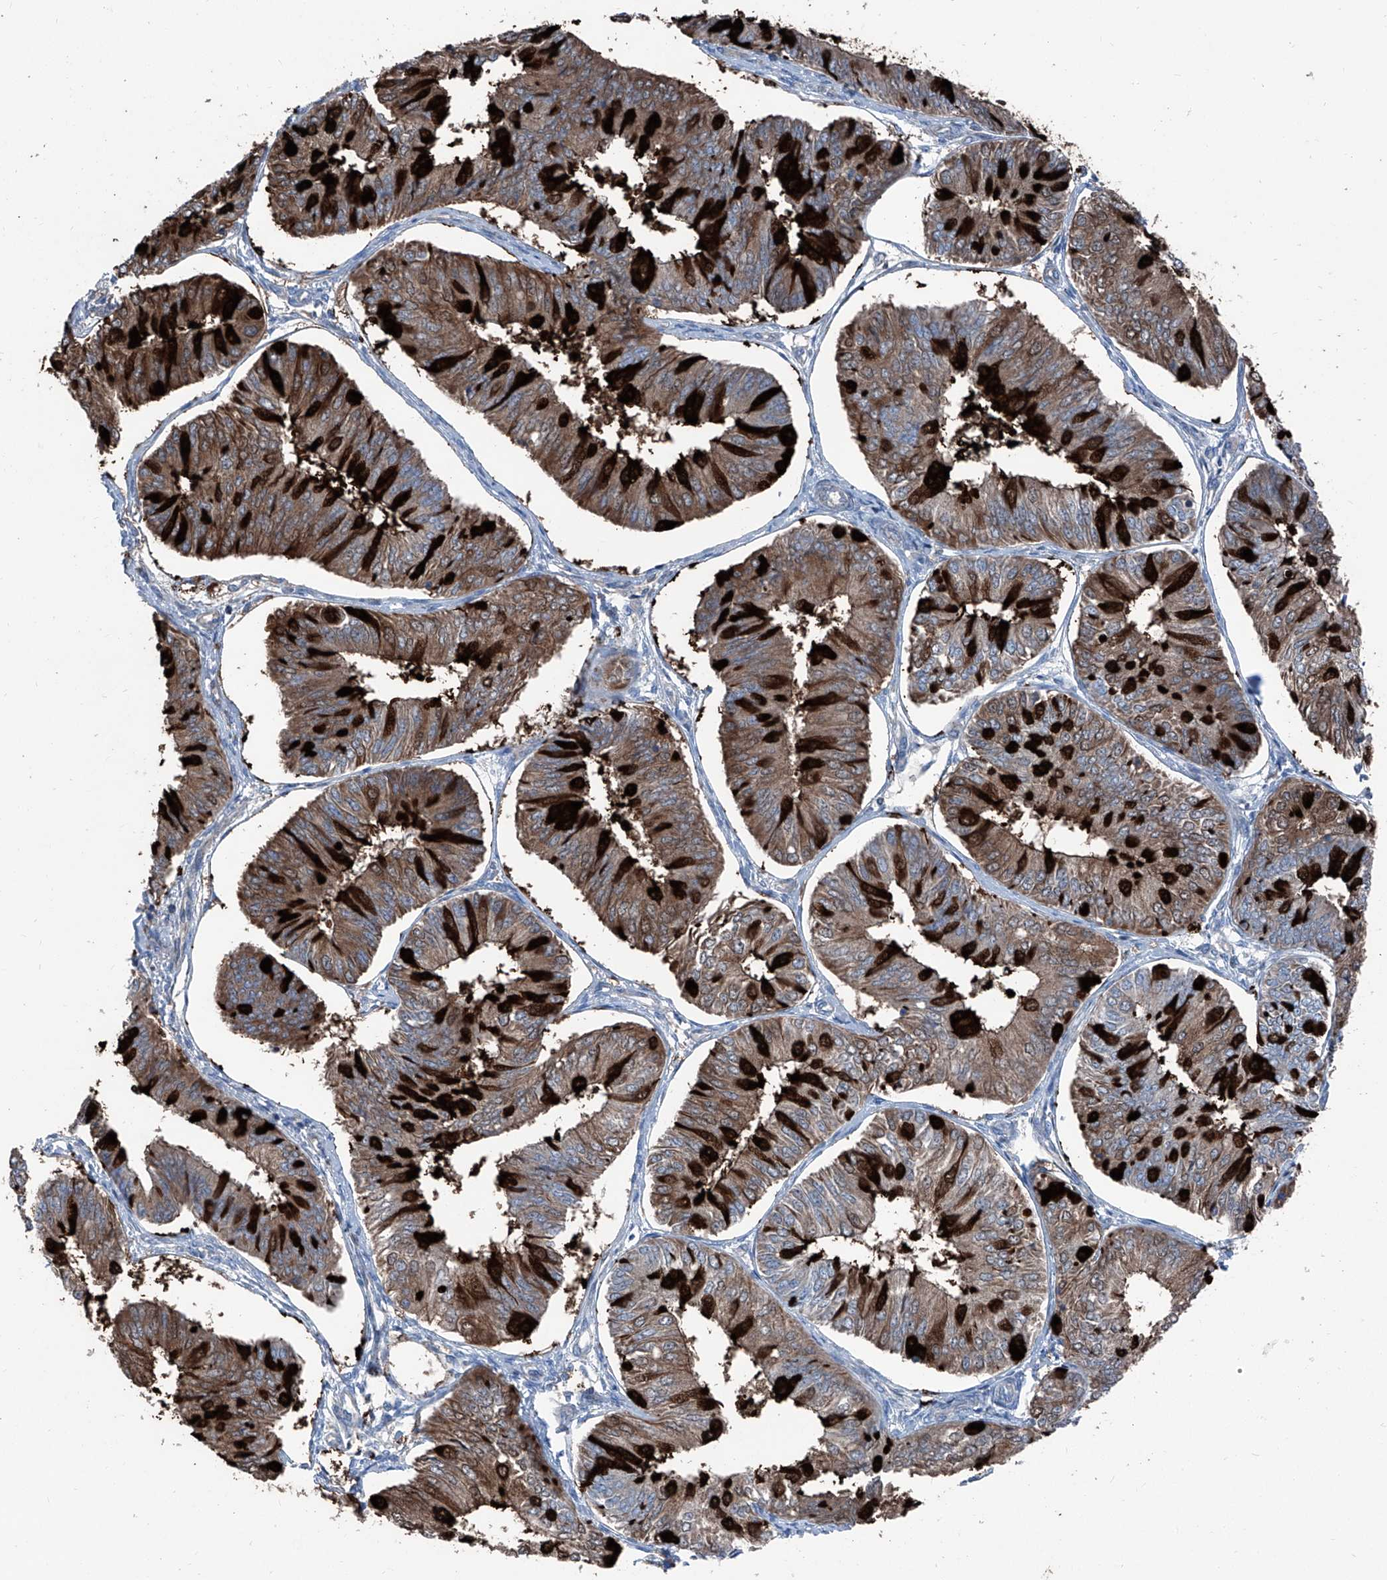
{"staining": {"intensity": "strong", "quantity": ">75%", "location": "cytoplasmic/membranous"}, "tissue": "endometrial cancer", "cell_type": "Tumor cells", "image_type": "cancer", "snomed": [{"axis": "morphology", "description": "Adenocarcinoma, NOS"}, {"axis": "topography", "description": "Endometrium"}], "caption": "High-magnification brightfield microscopy of endometrial cancer stained with DAB (3,3'-diaminobenzidine) (brown) and counterstained with hematoxylin (blue). tumor cells exhibit strong cytoplasmic/membranous positivity is identified in about>75% of cells. (DAB (3,3'-diaminobenzidine) IHC with brightfield microscopy, high magnification).", "gene": "GPAT3", "patient": {"sex": "female", "age": 58}}